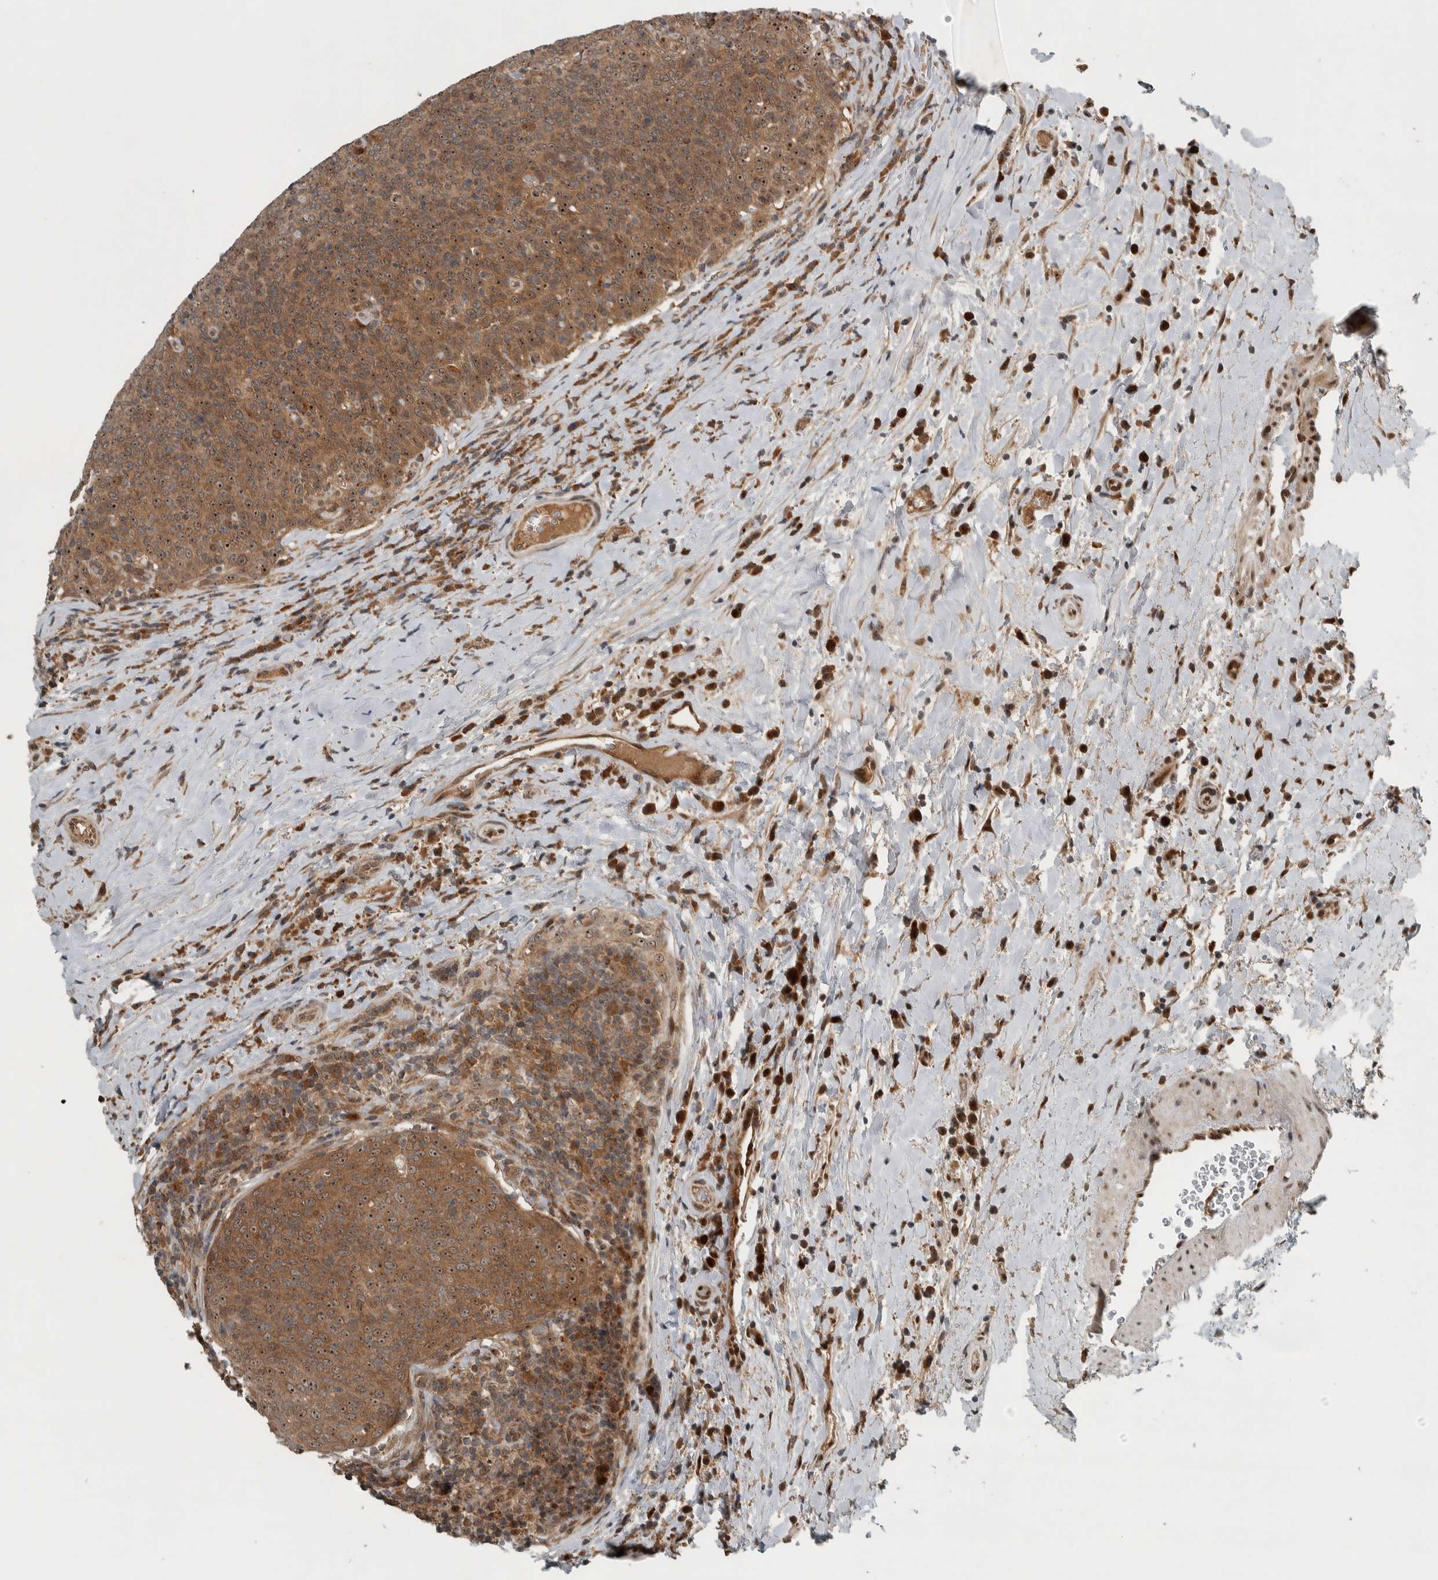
{"staining": {"intensity": "moderate", "quantity": ">75%", "location": "cytoplasmic/membranous,nuclear"}, "tissue": "head and neck cancer", "cell_type": "Tumor cells", "image_type": "cancer", "snomed": [{"axis": "morphology", "description": "Squamous cell carcinoma, NOS"}, {"axis": "morphology", "description": "Squamous cell carcinoma, metastatic, NOS"}, {"axis": "topography", "description": "Lymph node"}, {"axis": "topography", "description": "Head-Neck"}], "caption": "About >75% of tumor cells in head and neck cancer display moderate cytoplasmic/membranous and nuclear protein staining as visualized by brown immunohistochemical staining.", "gene": "XPO5", "patient": {"sex": "male", "age": 62}}